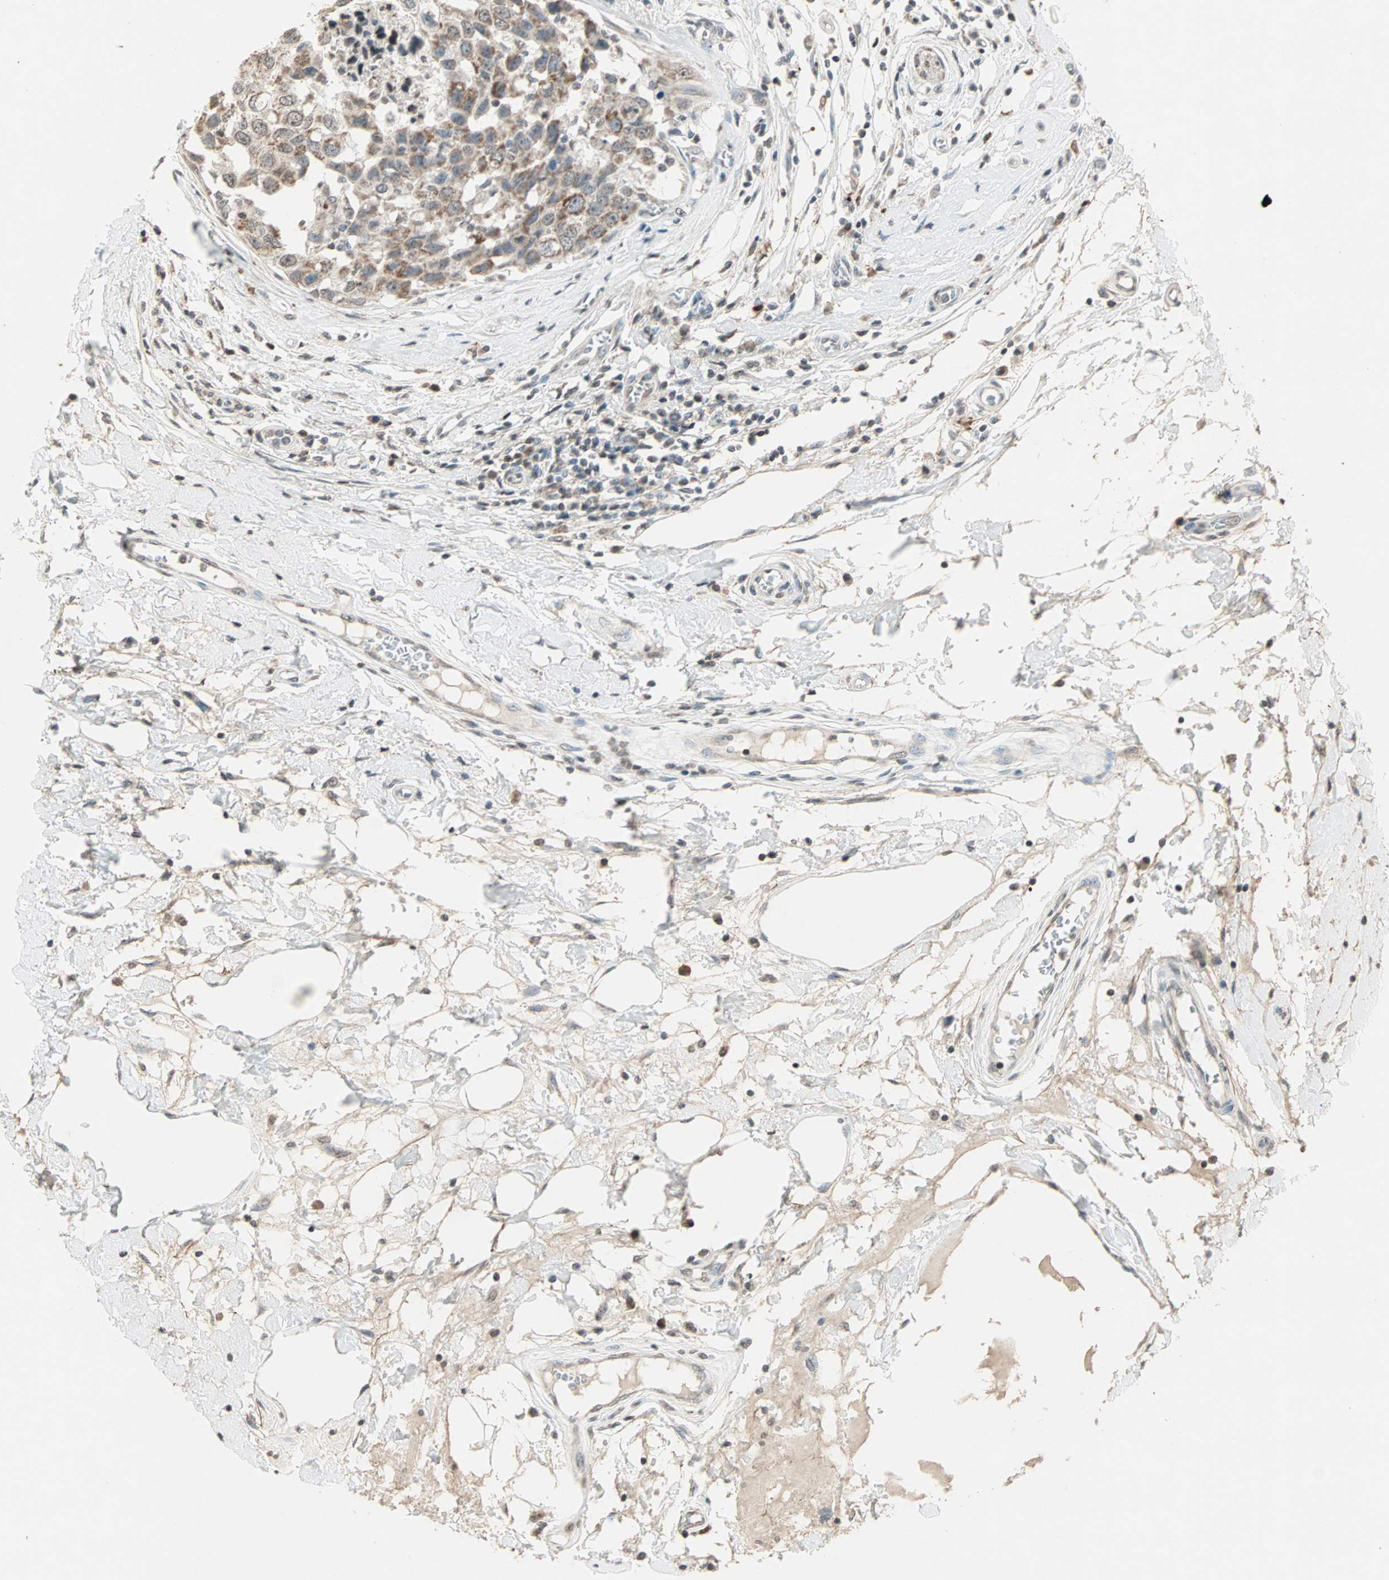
{"staining": {"intensity": "moderate", "quantity": ">75%", "location": "cytoplasmic/membranous"}, "tissue": "breast cancer", "cell_type": "Tumor cells", "image_type": "cancer", "snomed": [{"axis": "morphology", "description": "Duct carcinoma"}, {"axis": "topography", "description": "Breast"}], "caption": "Immunohistochemistry (IHC) (DAB (3,3'-diaminobenzidine)) staining of human breast cancer (infiltrating ductal carcinoma) exhibits moderate cytoplasmic/membranous protein staining in about >75% of tumor cells.", "gene": "PRELID1", "patient": {"sex": "female", "age": 27}}